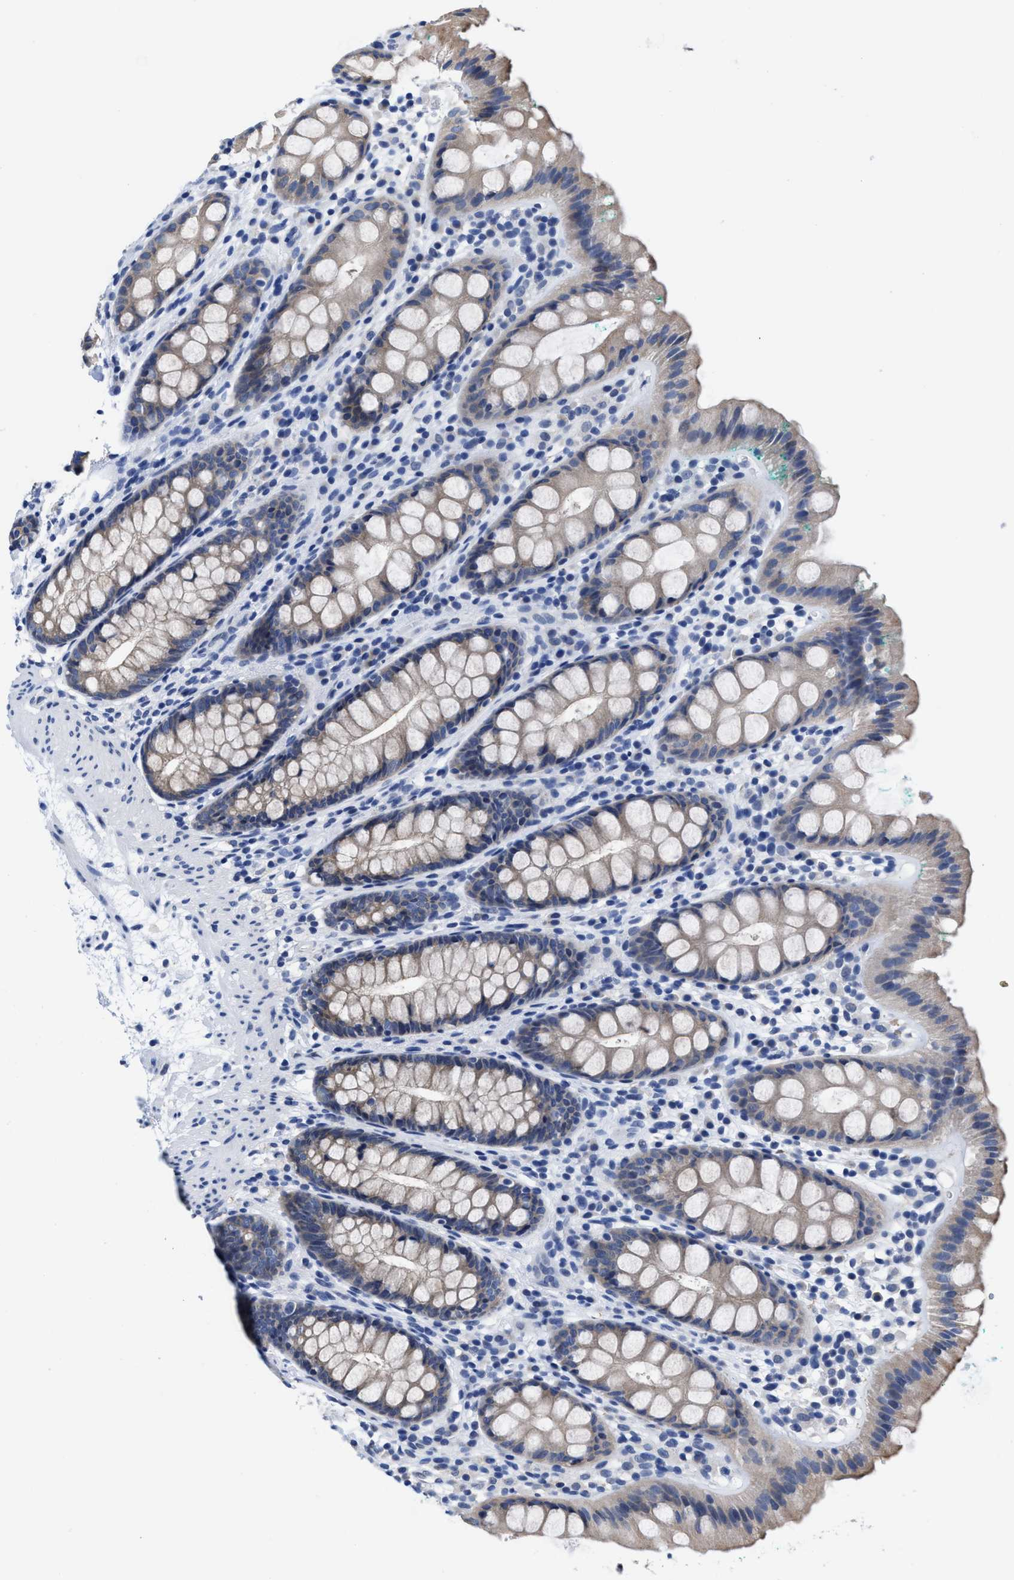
{"staining": {"intensity": "weak", "quantity": ">75%", "location": "cytoplasmic/membranous"}, "tissue": "rectum", "cell_type": "Glandular cells", "image_type": "normal", "snomed": [{"axis": "morphology", "description": "Normal tissue, NOS"}, {"axis": "topography", "description": "Rectum"}], "caption": "Approximately >75% of glandular cells in unremarkable rectum exhibit weak cytoplasmic/membranous protein positivity as visualized by brown immunohistochemical staining.", "gene": "HOOK1", "patient": {"sex": "female", "age": 65}}